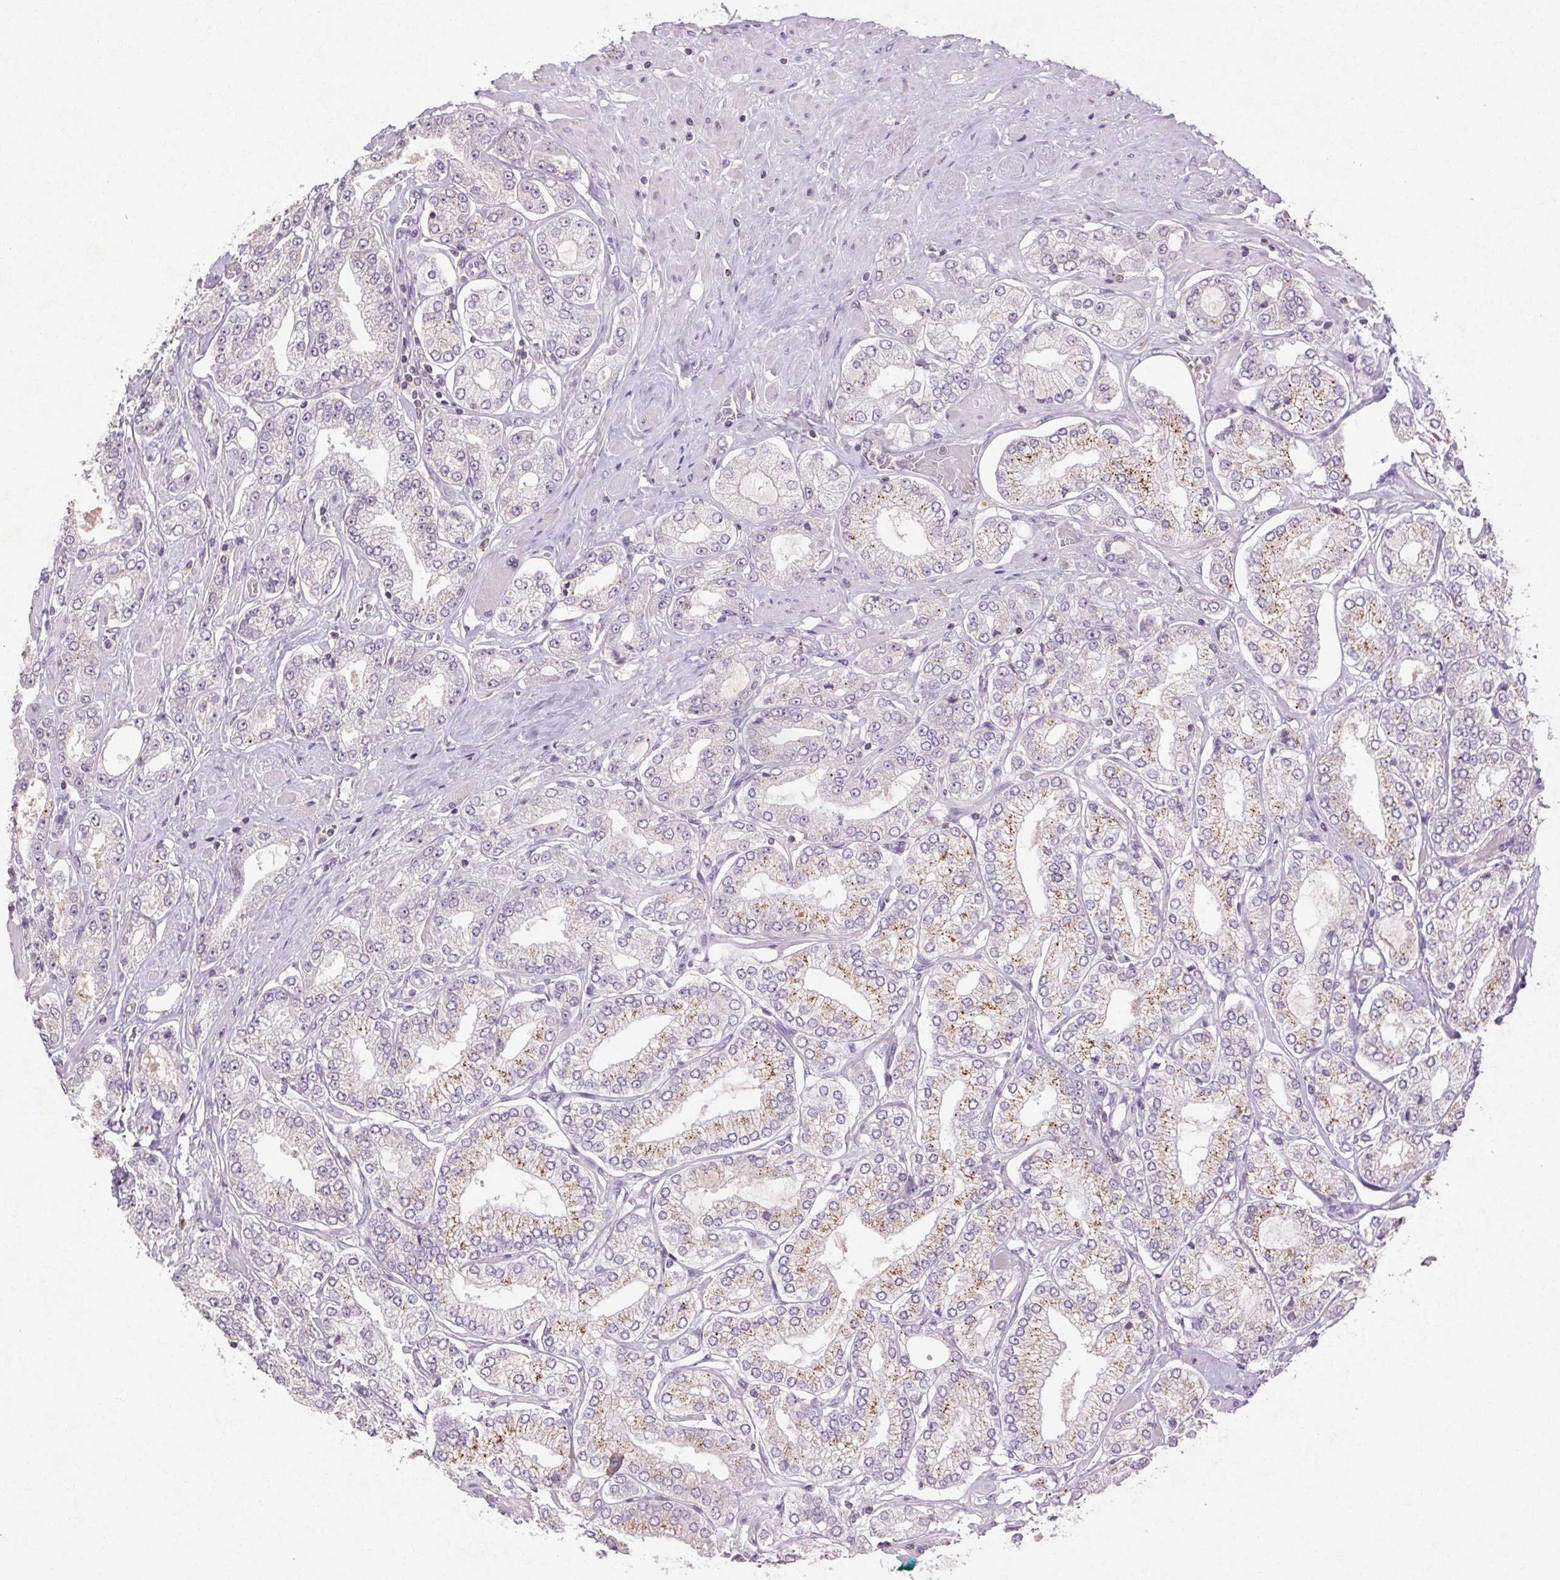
{"staining": {"intensity": "moderate", "quantity": "<25%", "location": "cytoplasmic/membranous"}, "tissue": "prostate cancer", "cell_type": "Tumor cells", "image_type": "cancer", "snomed": [{"axis": "morphology", "description": "Adenocarcinoma, High grade"}, {"axis": "topography", "description": "Prostate"}], "caption": "Tumor cells show moderate cytoplasmic/membranous staining in approximately <25% of cells in prostate high-grade adenocarcinoma. The staining is performed using DAB (3,3'-diaminobenzidine) brown chromogen to label protein expression. The nuclei are counter-stained blue using hematoxylin.", "gene": "FNDC7", "patient": {"sex": "male", "age": 68}}